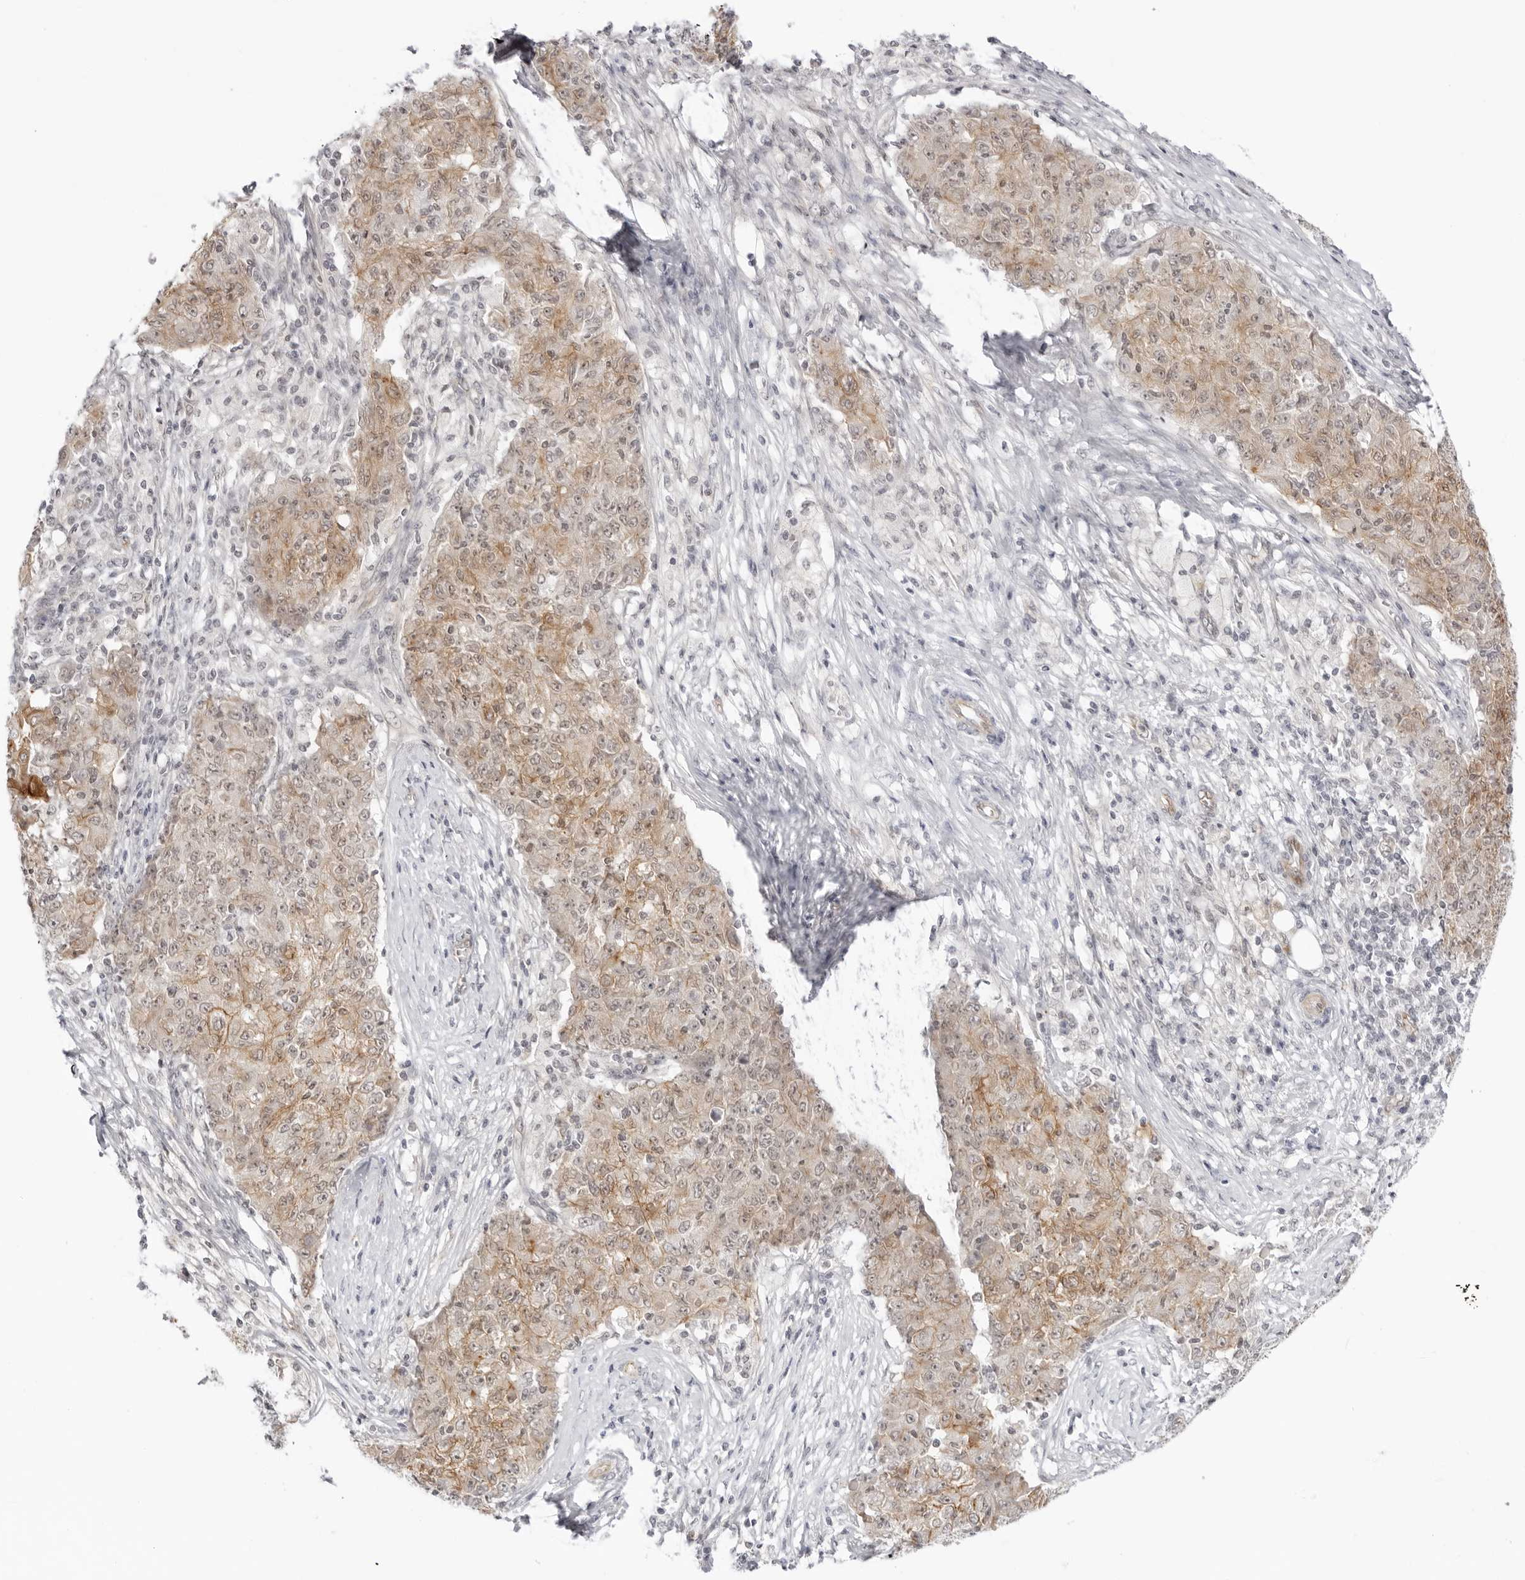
{"staining": {"intensity": "moderate", "quantity": ">75%", "location": "cytoplasmic/membranous"}, "tissue": "ovarian cancer", "cell_type": "Tumor cells", "image_type": "cancer", "snomed": [{"axis": "morphology", "description": "Carcinoma, endometroid"}, {"axis": "topography", "description": "Ovary"}], "caption": "Immunohistochemical staining of ovarian cancer exhibits medium levels of moderate cytoplasmic/membranous positivity in approximately >75% of tumor cells.", "gene": "TRAPPC3", "patient": {"sex": "female", "age": 42}}